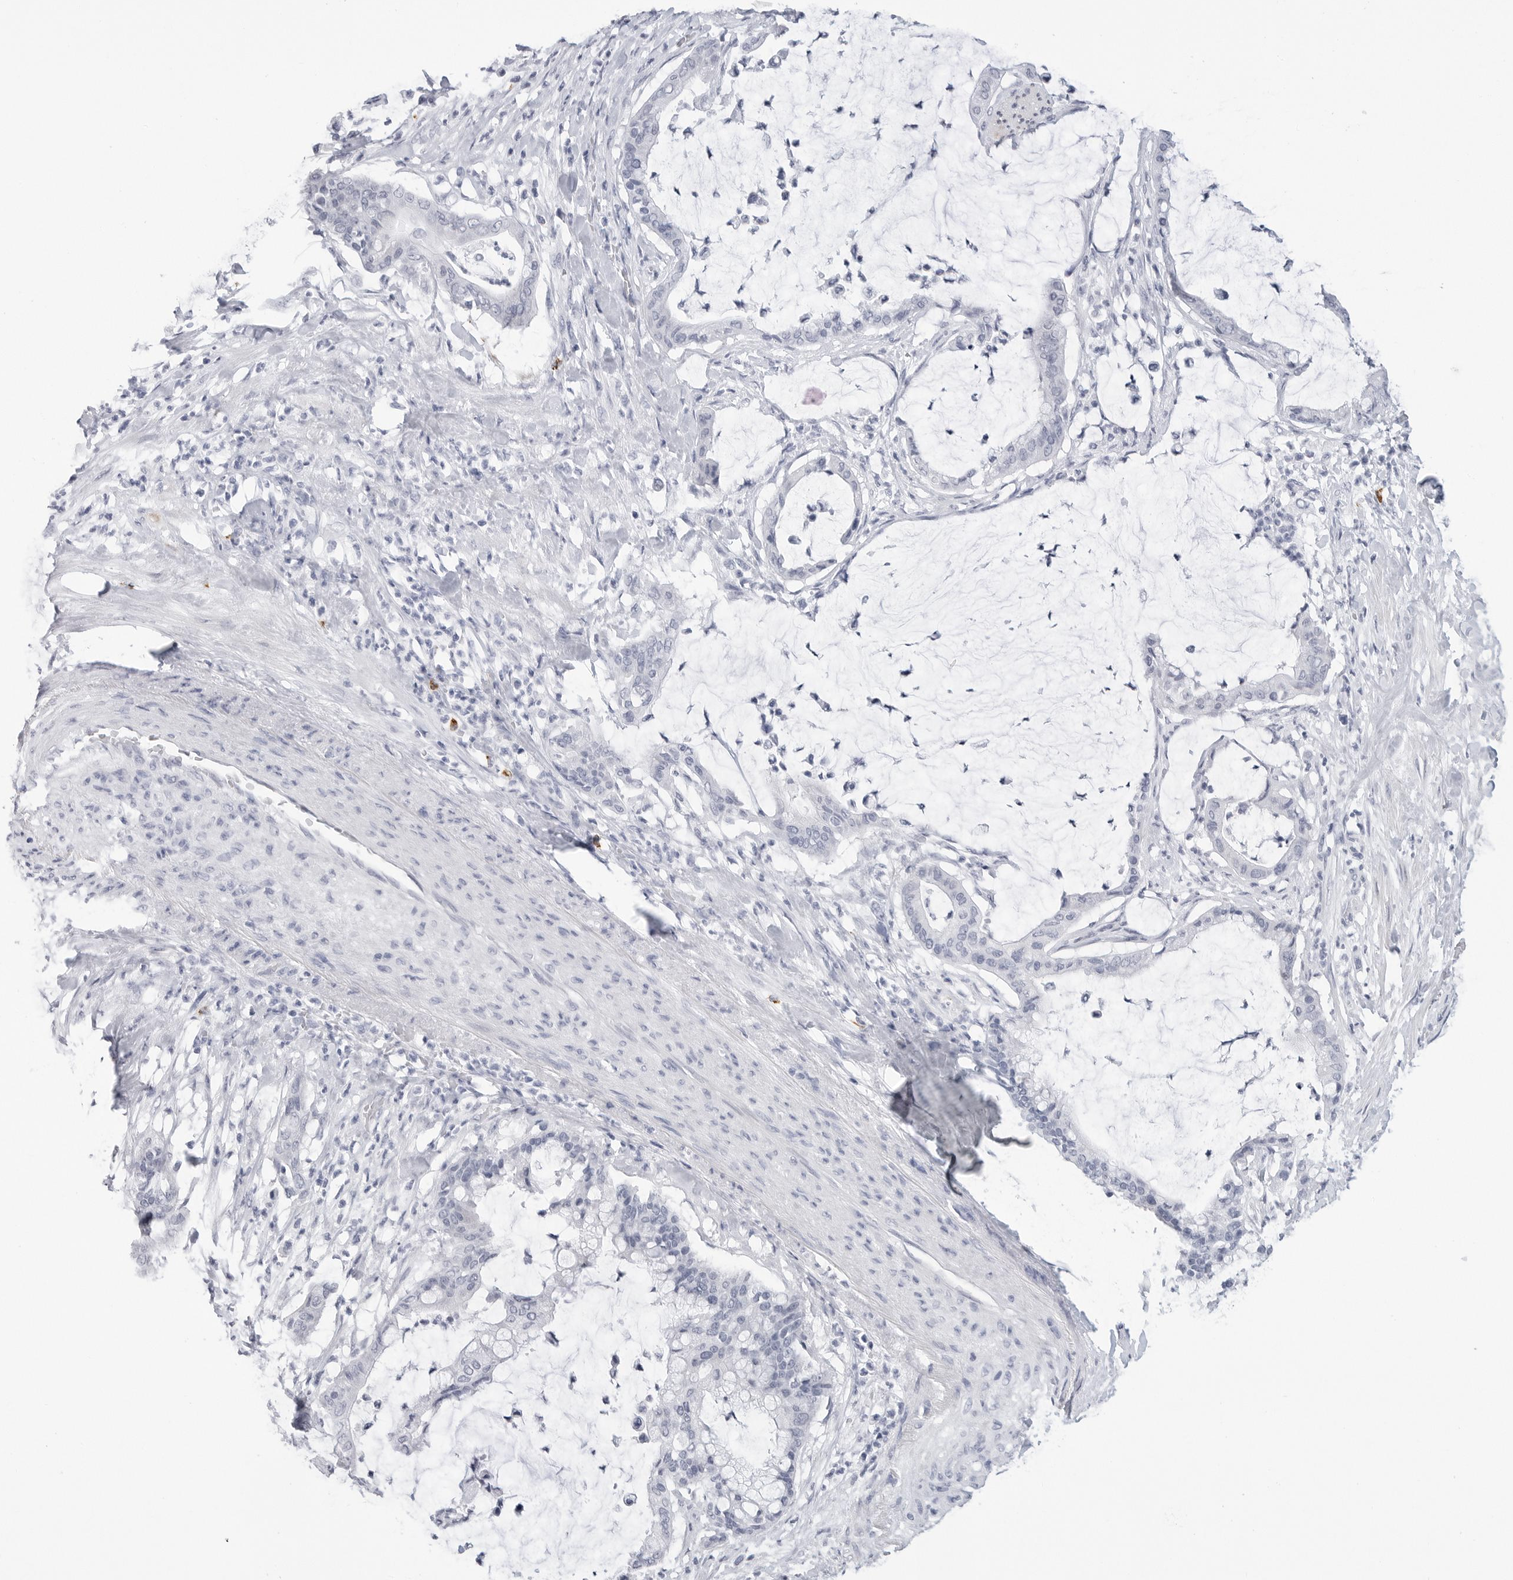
{"staining": {"intensity": "negative", "quantity": "none", "location": "none"}, "tissue": "pancreatic cancer", "cell_type": "Tumor cells", "image_type": "cancer", "snomed": [{"axis": "morphology", "description": "Adenocarcinoma, NOS"}, {"axis": "topography", "description": "Pancreas"}], "caption": "Human pancreatic cancer stained for a protein using immunohistochemistry displays no positivity in tumor cells.", "gene": "HSPB7", "patient": {"sex": "male", "age": 41}}